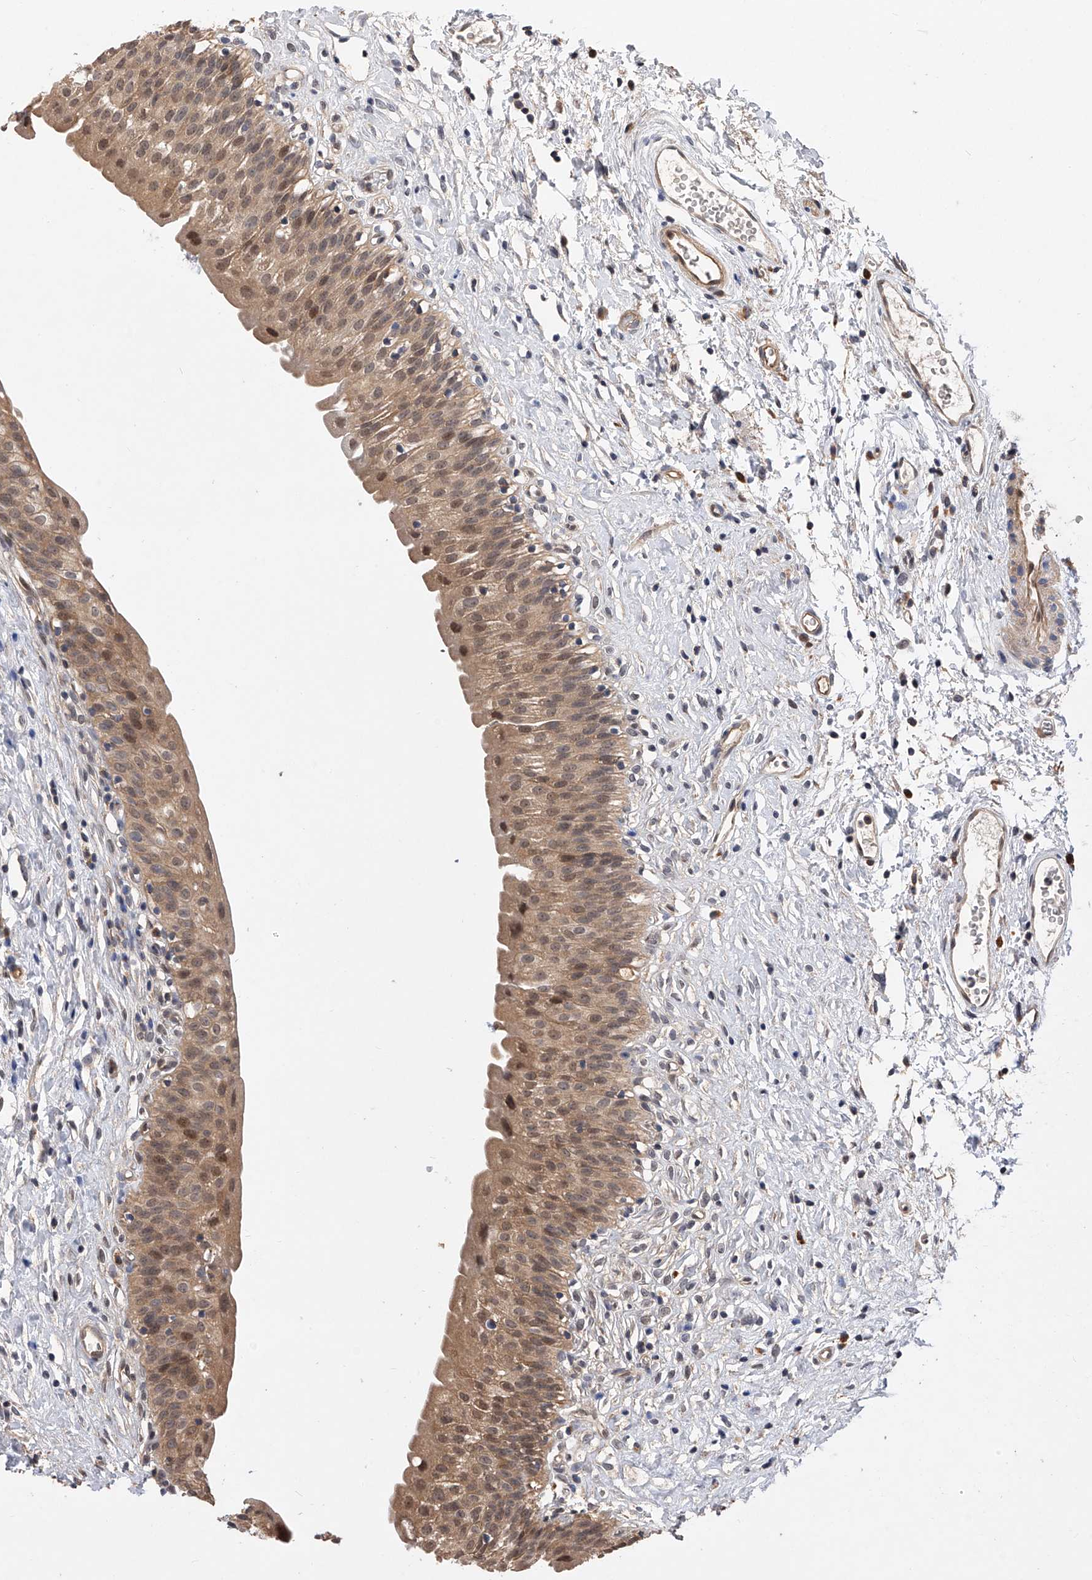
{"staining": {"intensity": "moderate", "quantity": ">75%", "location": "cytoplasmic/membranous,nuclear"}, "tissue": "urinary bladder", "cell_type": "Urothelial cells", "image_type": "normal", "snomed": [{"axis": "morphology", "description": "Normal tissue, NOS"}, {"axis": "topography", "description": "Urinary bladder"}], "caption": "The photomicrograph reveals staining of benign urinary bladder, revealing moderate cytoplasmic/membranous,nuclear protein positivity (brown color) within urothelial cells. (IHC, brightfield microscopy, high magnification).", "gene": "GMDS", "patient": {"sex": "male", "age": 51}}